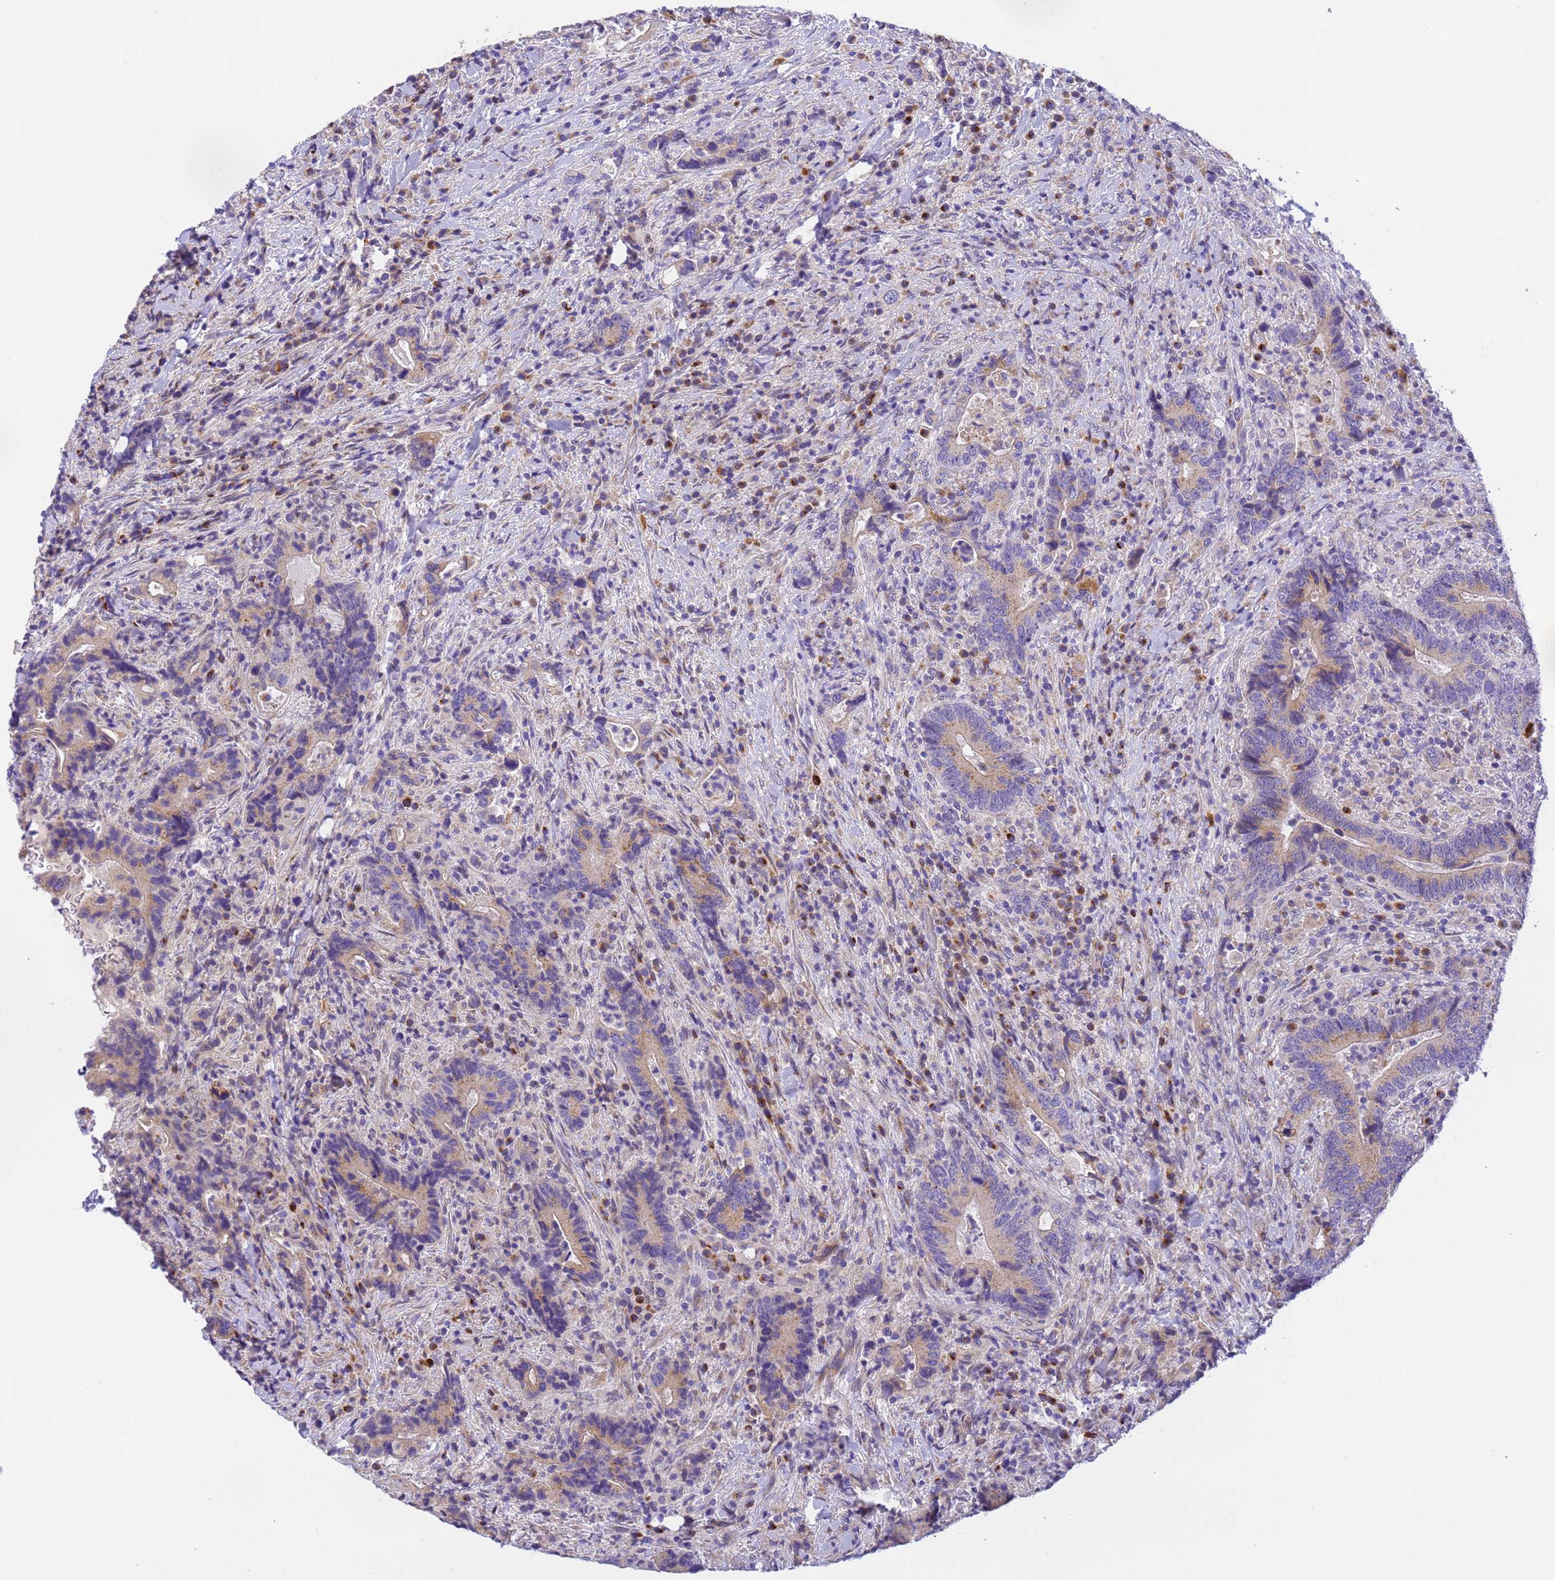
{"staining": {"intensity": "weak", "quantity": "25%-75%", "location": "cytoplasmic/membranous"}, "tissue": "colorectal cancer", "cell_type": "Tumor cells", "image_type": "cancer", "snomed": [{"axis": "morphology", "description": "Adenocarcinoma, NOS"}, {"axis": "topography", "description": "Colon"}], "caption": "This is a photomicrograph of immunohistochemistry (IHC) staining of adenocarcinoma (colorectal), which shows weak positivity in the cytoplasmic/membranous of tumor cells.", "gene": "RHBDD3", "patient": {"sex": "female", "age": 75}}